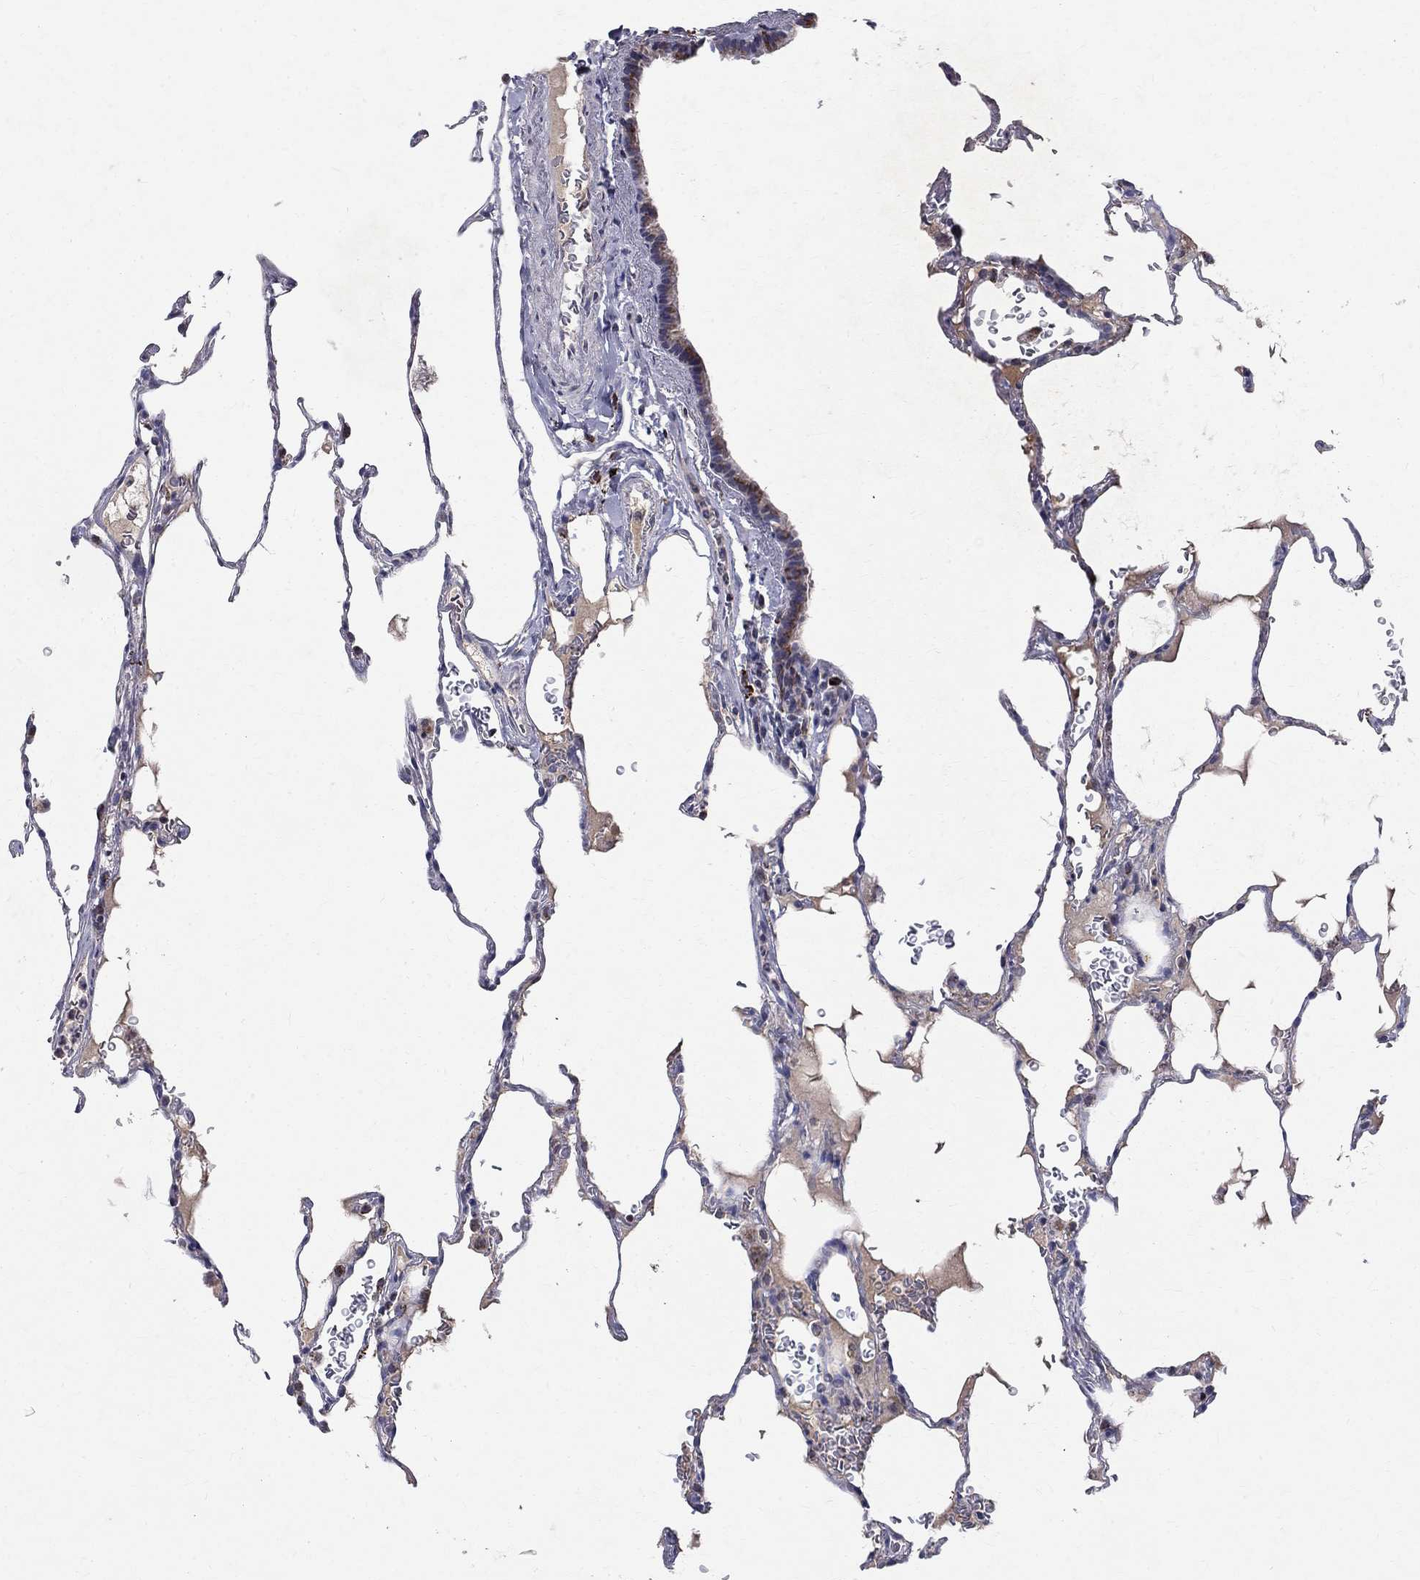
{"staining": {"intensity": "negative", "quantity": "none", "location": "none"}, "tissue": "lung", "cell_type": "Alveolar cells", "image_type": "normal", "snomed": [{"axis": "morphology", "description": "Normal tissue, NOS"}, {"axis": "morphology", "description": "Adenocarcinoma, metastatic, NOS"}, {"axis": "topography", "description": "Lung"}], "caption": "A micrograph of lung stained for a protein demonstrates no brown staining in alveolar cells.", "gene": "SLC4A10", "patient": {"sex": "male", "age": 45}}